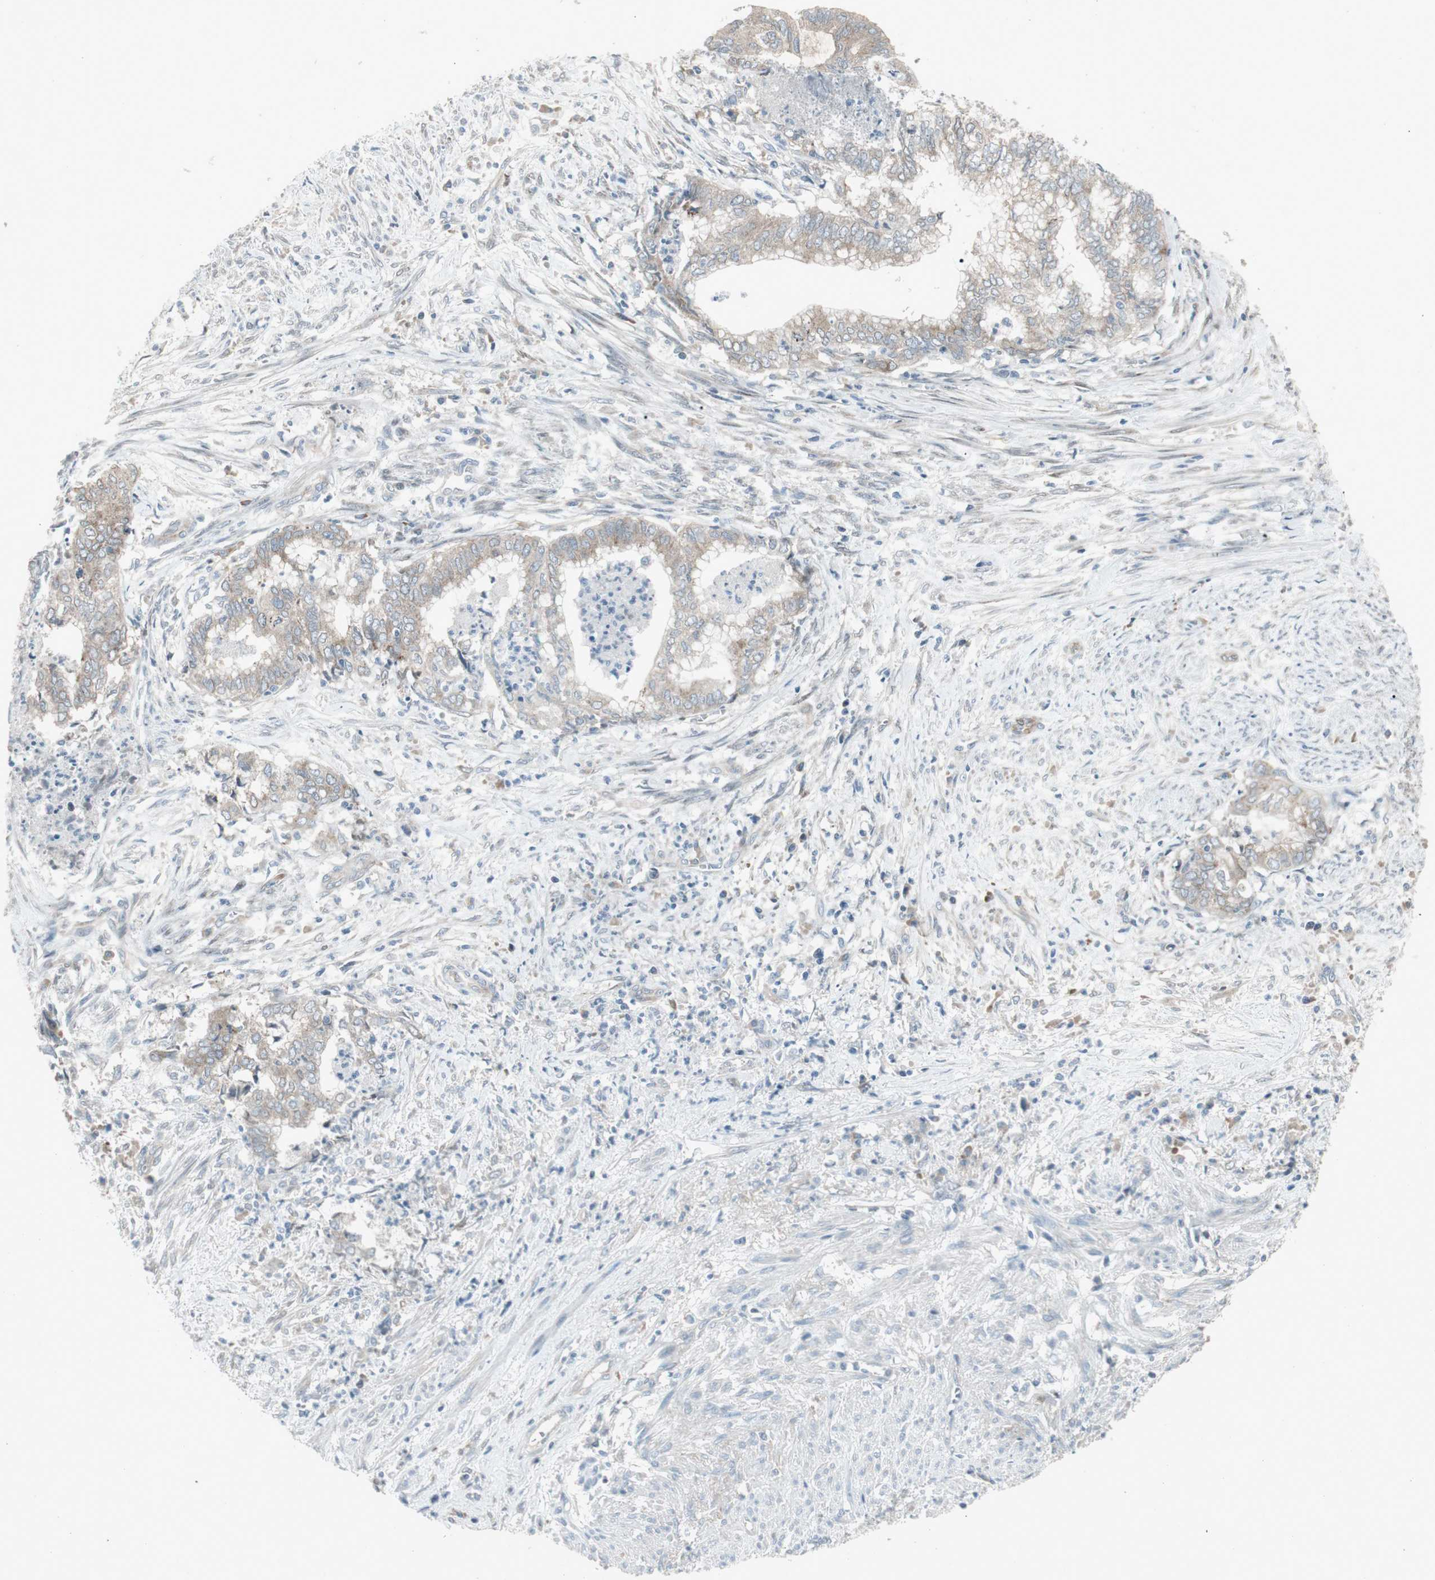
{"staining": {"intensity": "weak", "quantity": ">75%", "location": "cytoplasmic/membranous"}, "tissue": "endometrial cancer", "cell_type": "Tumor cells", "image_type": "cancer", "snomed": [{"axis": "morphology", "description": "Necrosis, NOS"}, {"axis": "morphology", "description": "Adenocarcinoma, NOS"}, {"axis": "topography", "description": "Endometrium"}], "caption": "DAB immunohistochemical staining of human endometrial cancer (adenocarcinoma) shows weak cytoplasmic/membranous protein expression in approximately >75% of tumor cells. The staining was performed using DAB to visualize the protein expression in brown, while the nuclei were stained in blue with hematoxylin (Magnification: 20x).", "gene": "PANK2", "patient": {"sex": "female", "age": 79}}